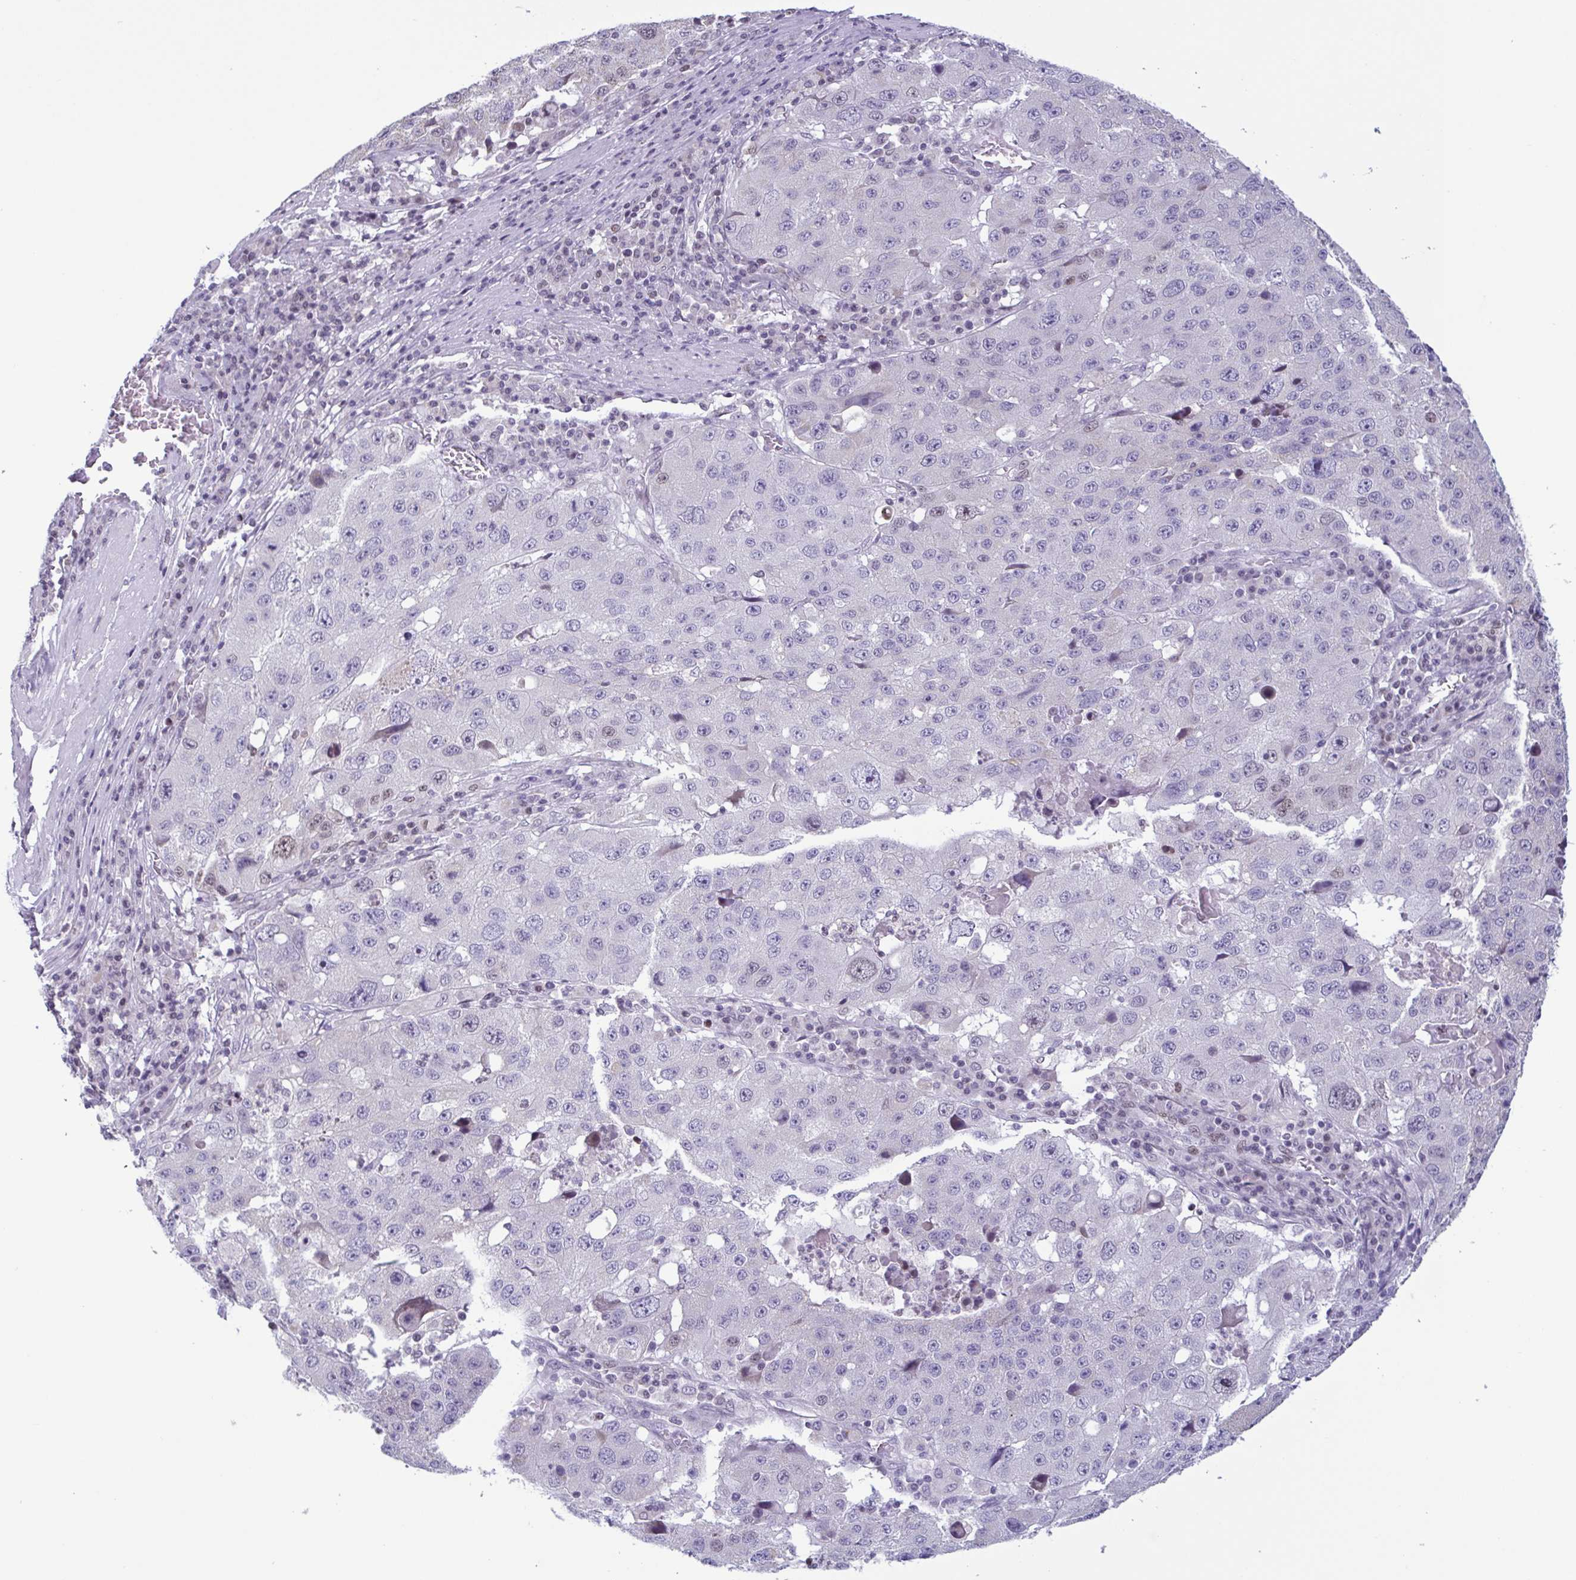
{"staining": {"intensity": "negative", "quantity": "none", "location": "none"}, "tissue": "stomach cancer", "cell_type": "Tumor cells", "image_type": "cancer", "snomed": [{"axis": "morphology", "description": "Adenocarcinoma, NOS"}, {"axis": "topography", "description": "Stomach"}], "caption": "Stomach cancer (adenocarcinoma) was stained to show a protein in brown. There is no significant staining in tumor cells.", "gene": "IRF1", "patient": {"sex": "male", "age": 71}}